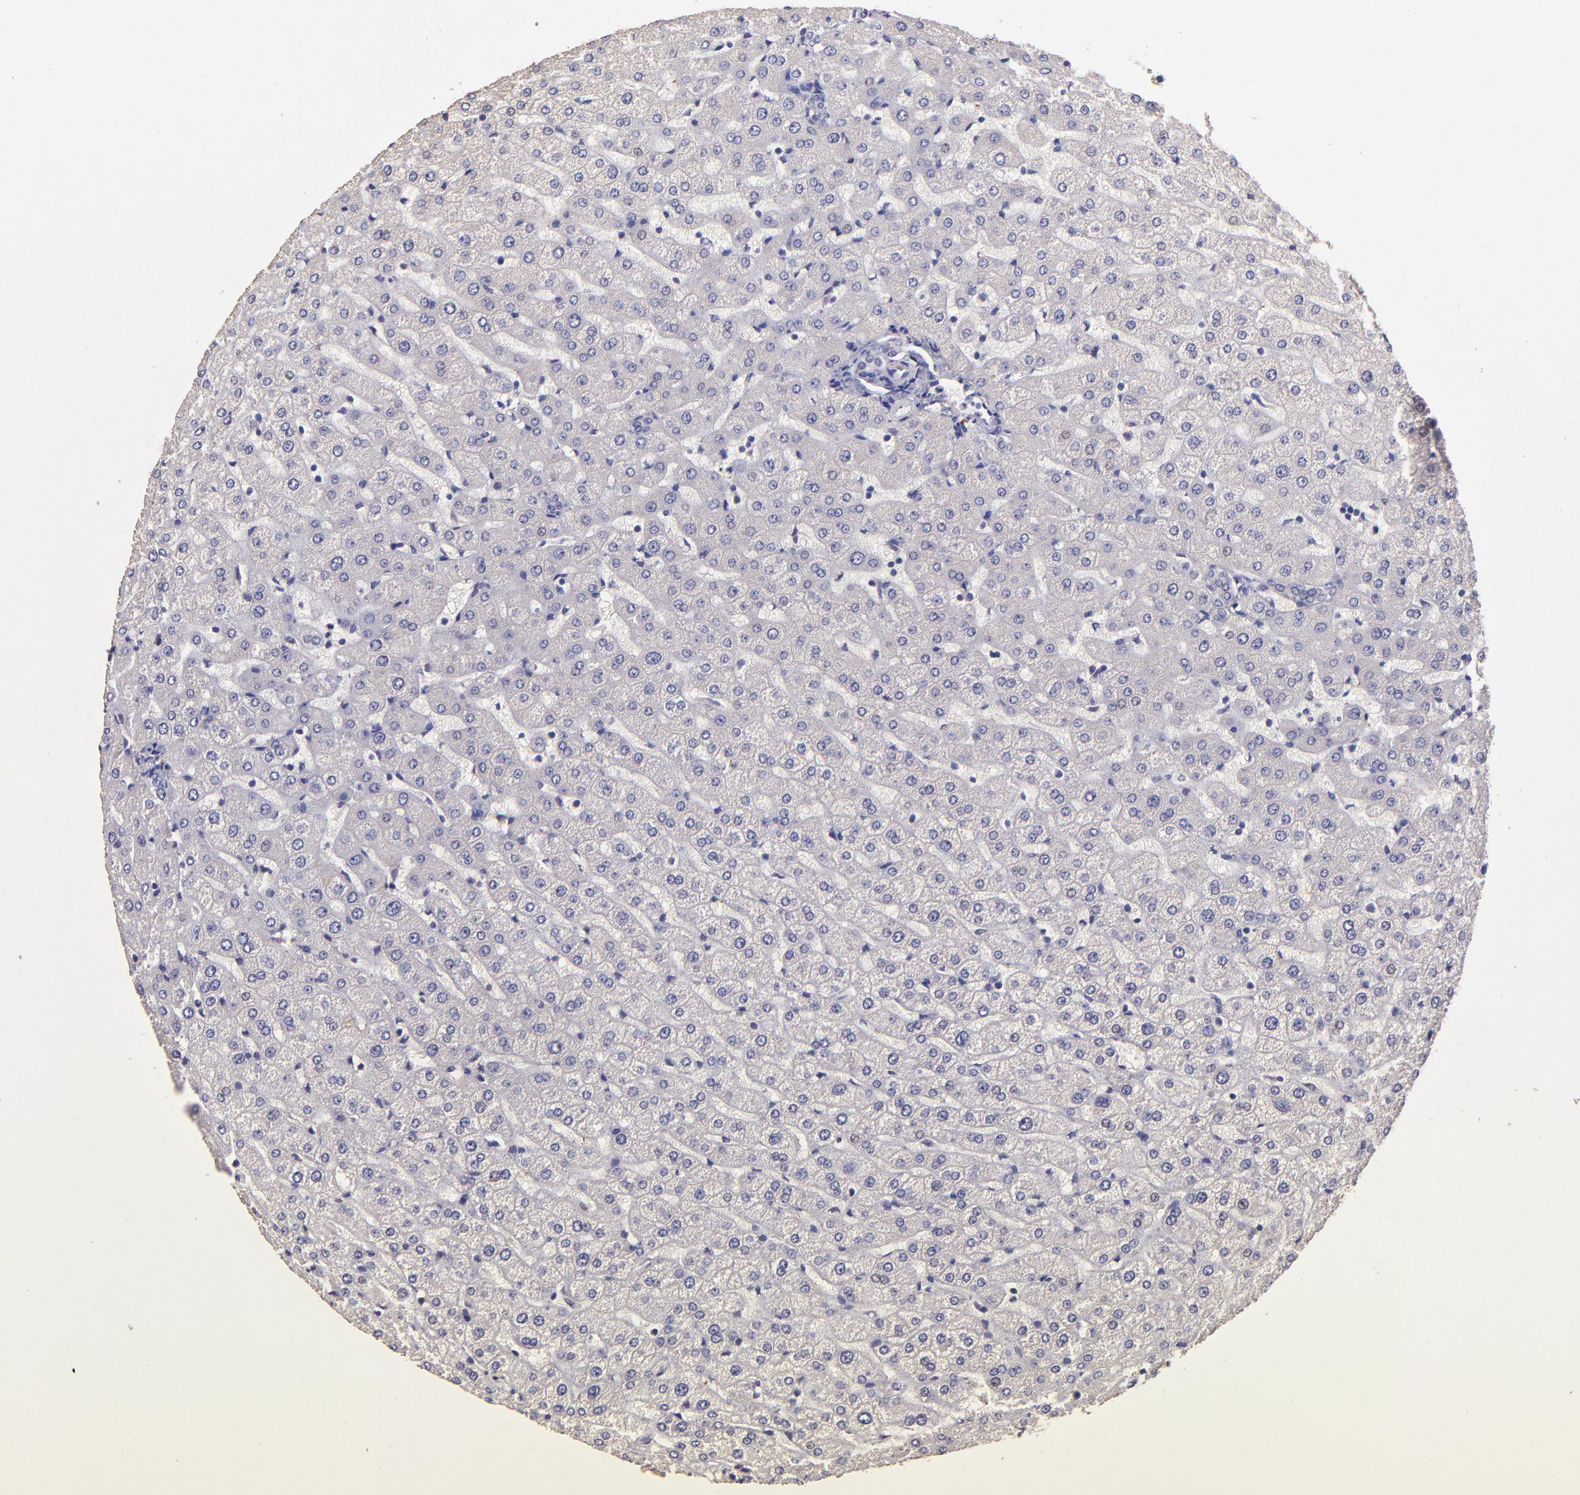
{"staining": {"intensity": "negative", "quantity": "none", "location": "none"}, "tissue": "liver", "cell_type": "Cholangiocytes", "image_type": "normal", "snomed": [{"axis": "morphology", "description": "Normal tissue, NOS"}, {"axis": "morphology", "description": "Fibrosis, NOS"}, {"axis": "topography", "description": "Liver"}], "caption": "Protein analysis of normal liver shows no significant expression in cholangiocytes. (DAB (3,3'-diaminobenzidine) immunohistochemistry, high magnification).", "gene": "NSF", "patient": {"sex": "female", "age": 29}}